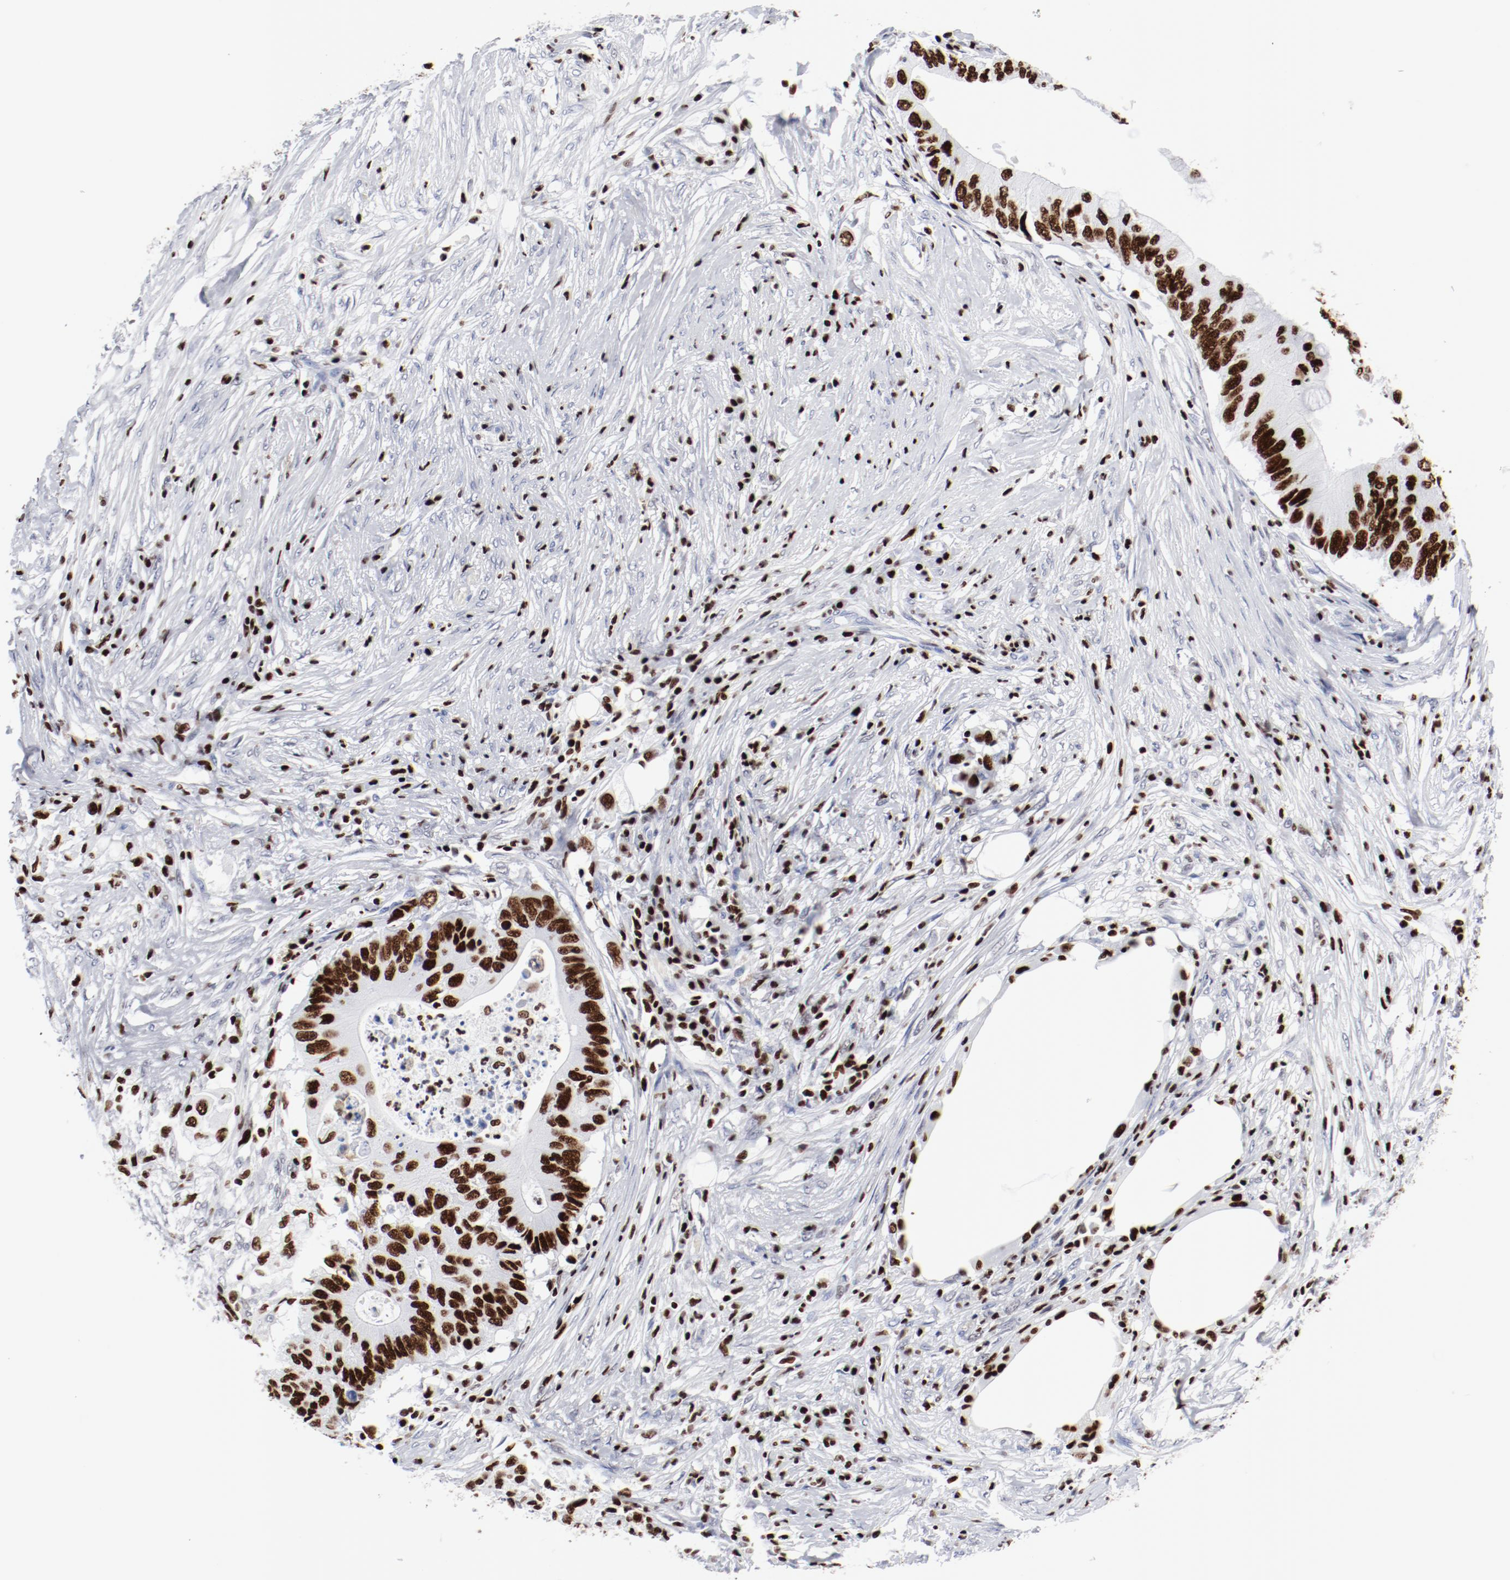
{"staining": {"intensity": "strong", "quantity": ">75%", "location": "nuclear"}, "tissue": "colorectal cancer", "cell_type": "Tumor cells", "image_type": "cancer", "snomed": [{"axis": "morphology", "description": "Adenocarcinoma, NOS"}, {"axis": "topography", "description": "Colon"}], "caption": "Colorectal cancer tissue demonstrates strong nuclear expression in approximately >75% of tumor cells", "gene": "SMARCC2", "patient": {"sex": "male", "age": 71}}